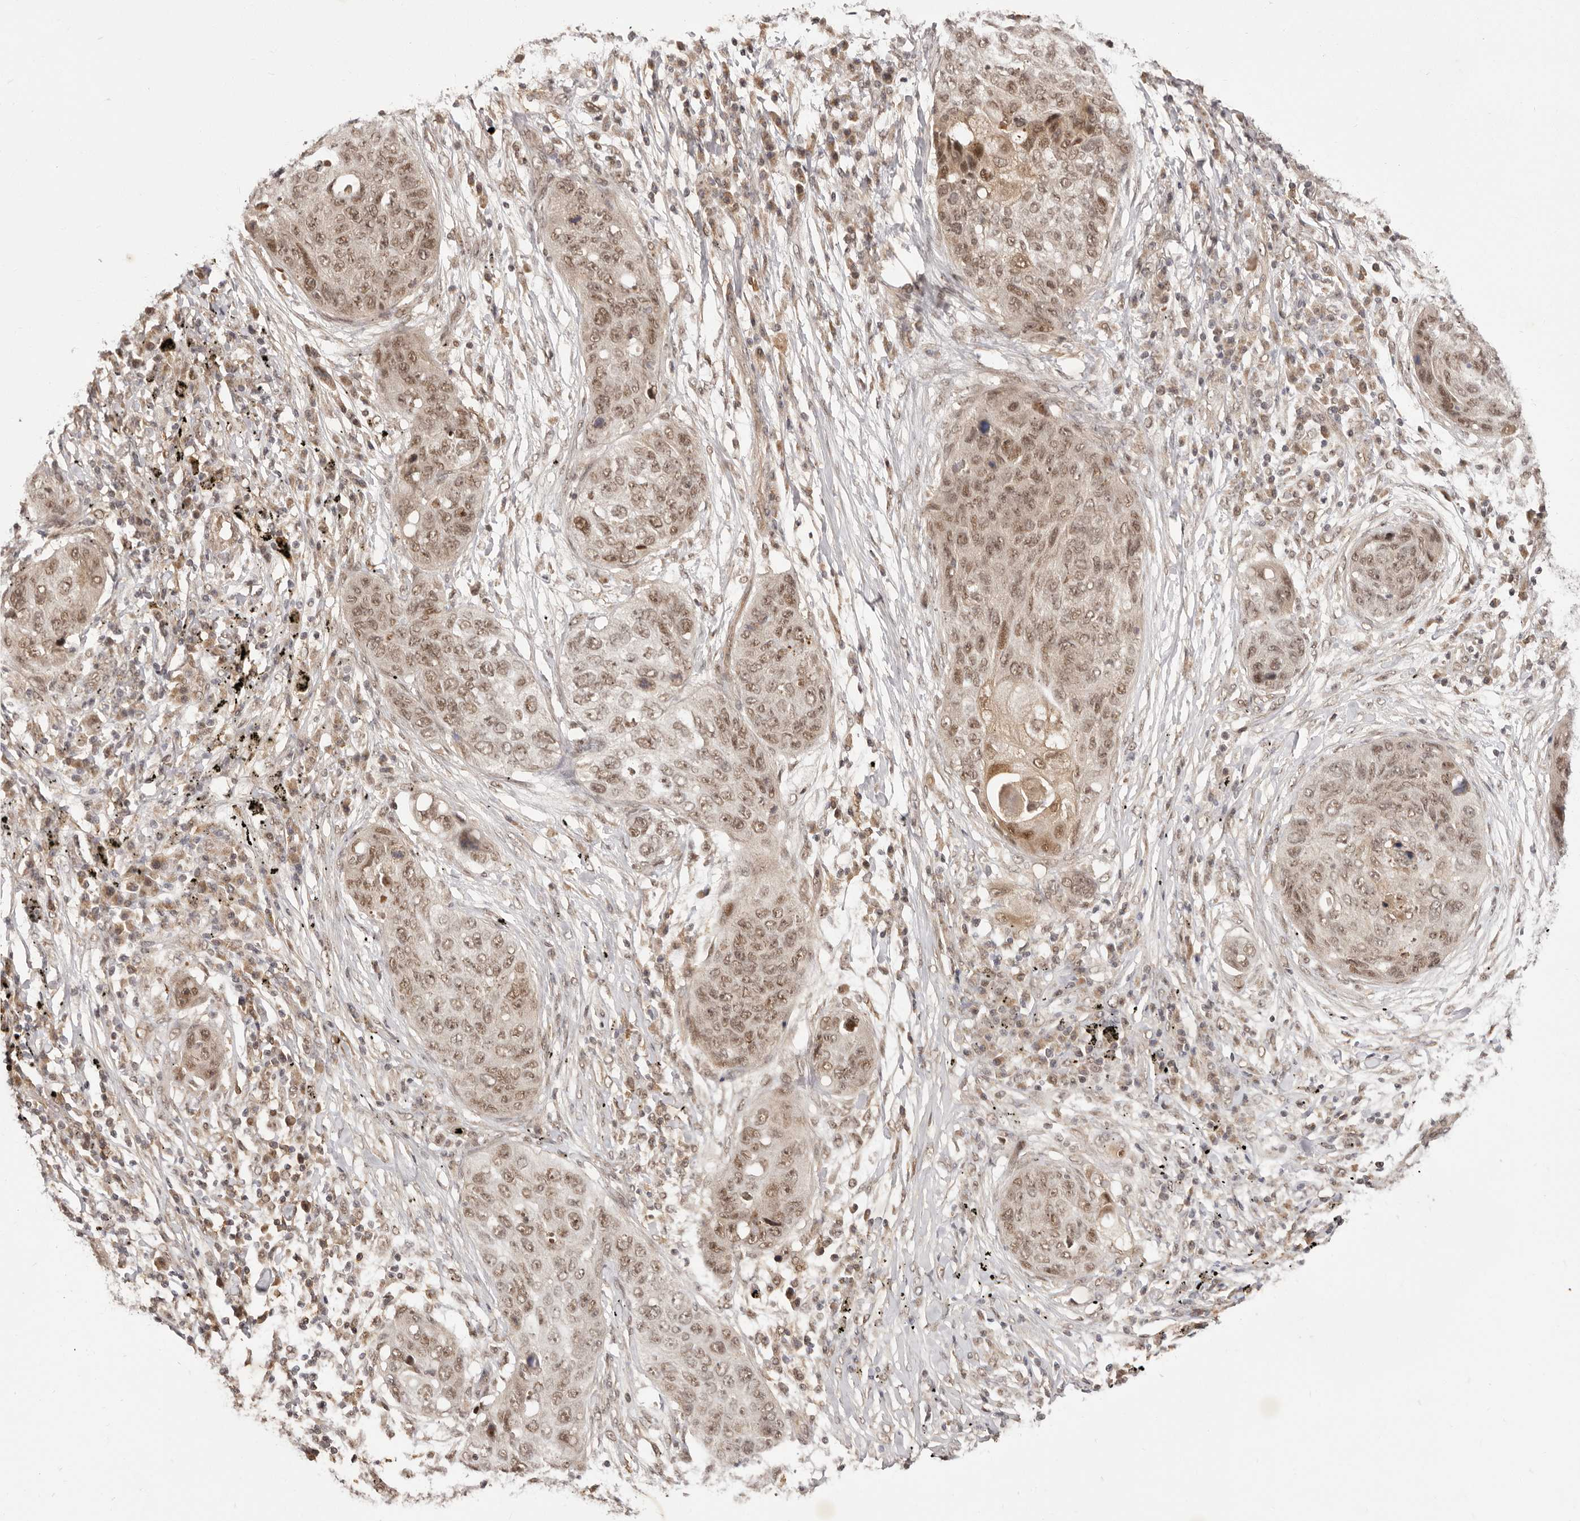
{"staining": {"intensity": "moderate", "quantity": ">75%", "location": "nuclear"}, "tissue": "lung cancer", "cell_type": "Tumor cells", "image_type": "cancer", "snomed": [{"axis": "morphology", "description": "Squamous cell carcinoma, NOS"}, {"axis": "topography", "description": "Lung"}], "caption": "Human squamous cell carcinoma (lung) stained for a protein (brown) displays moderate nuclear positive staining in about >75% of tumor cells.", "gene": "MED8", "patient": {"sex": "female", "age": 63}}